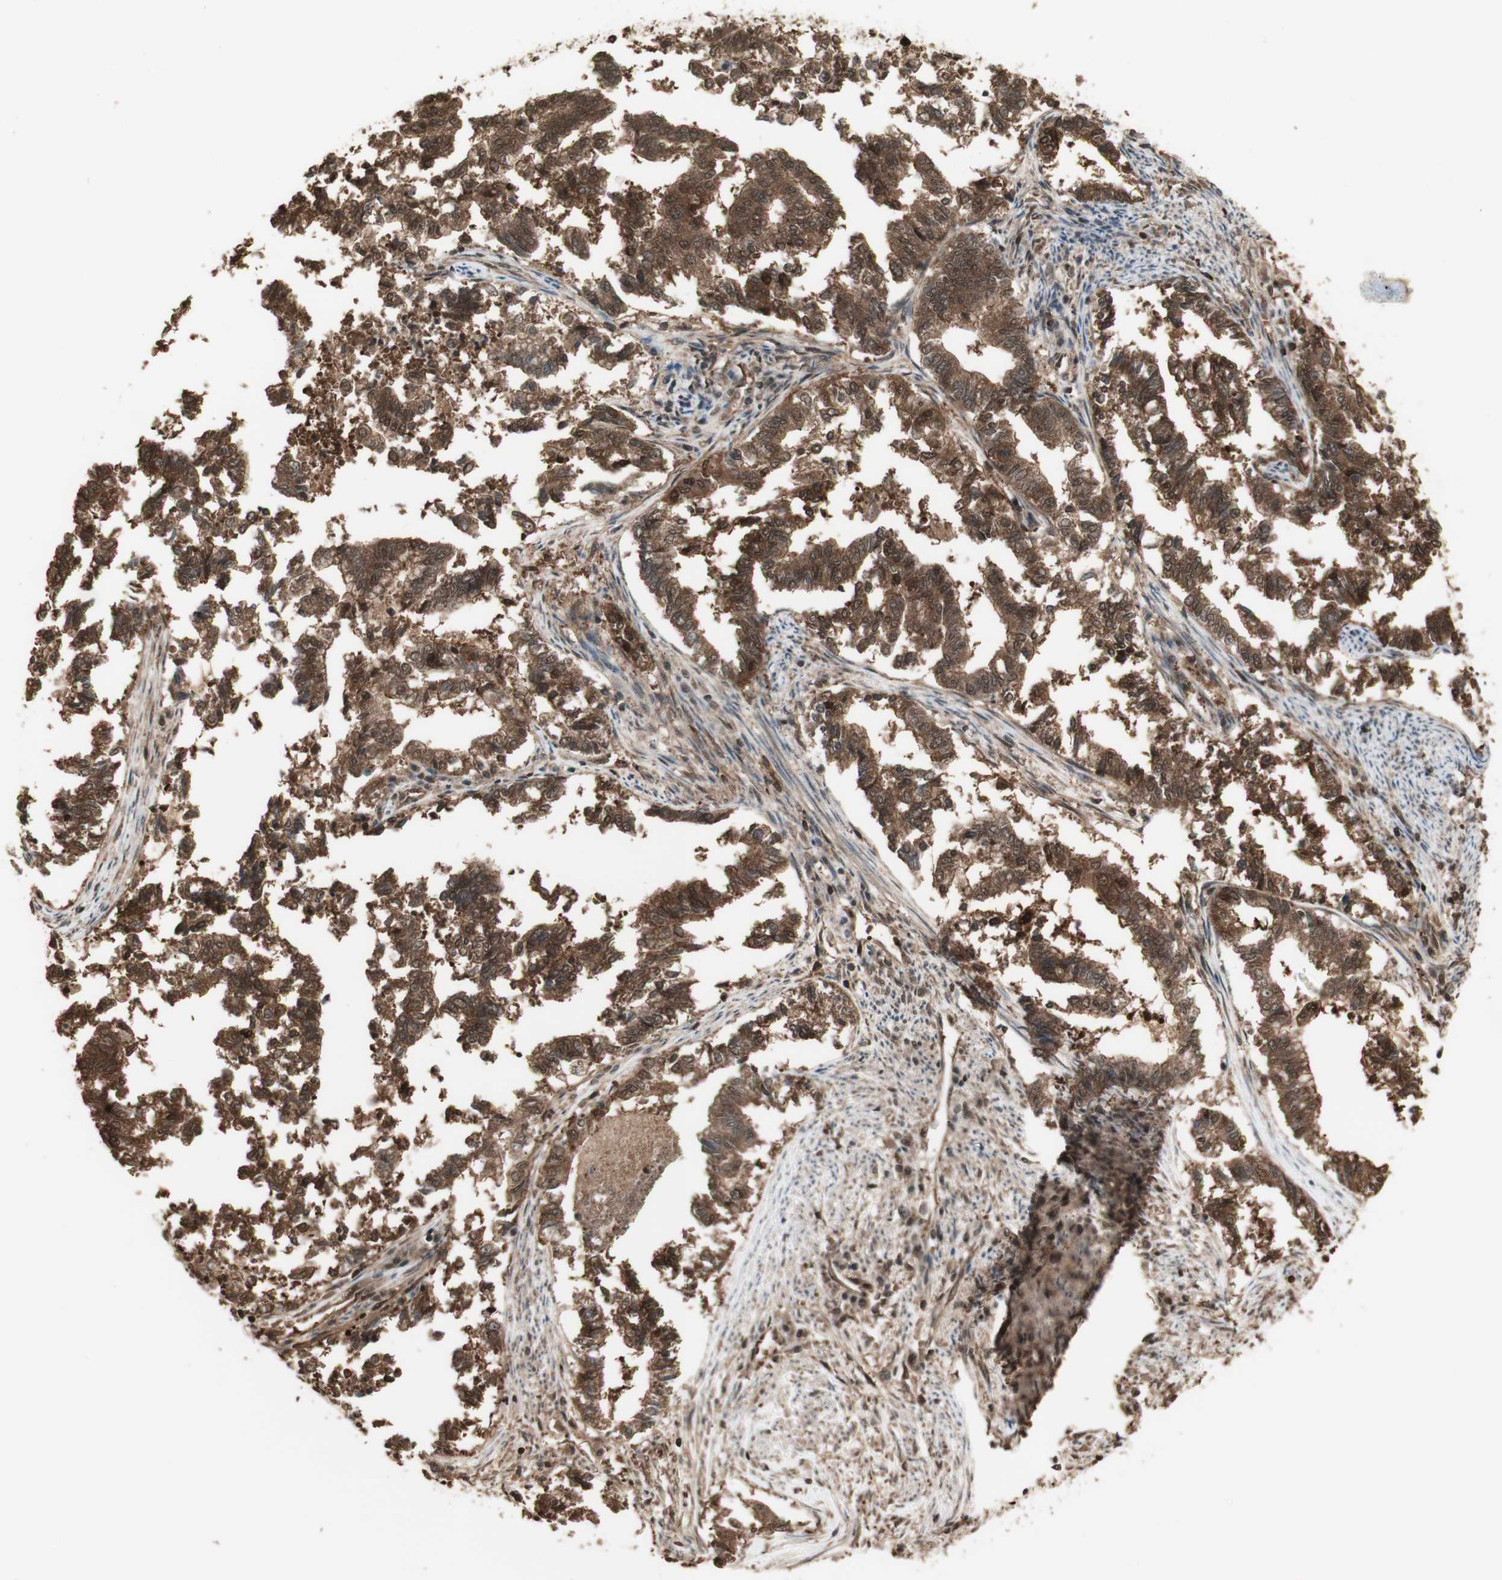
{"staining": {"intensity": "strong", "quantity": ">75%", "location": "cytoplasmic/membranous,nuclear"}, "tissue": "endometrial cancer", "cell_type": "Tumor cells", "image_type": "cancer", "snomed": [{"axis": "morphology", "description": "Necrosis, NOS"}, {"axis": "morphology", "description": "Adenocarcinoma, NOS"}, {"axis": "topography", "description": "Endometrium"}], "caption": "Adenocarcinoma (endometrial) tissue displays strong cytoplasmic/membranous and nuclear staining in approximately >75% of tumor cells The protein is shown in brown color, while the nuclei are stained blue.", "gene": "YWHAB", "patient": {"sex": "female", "age": 79}}